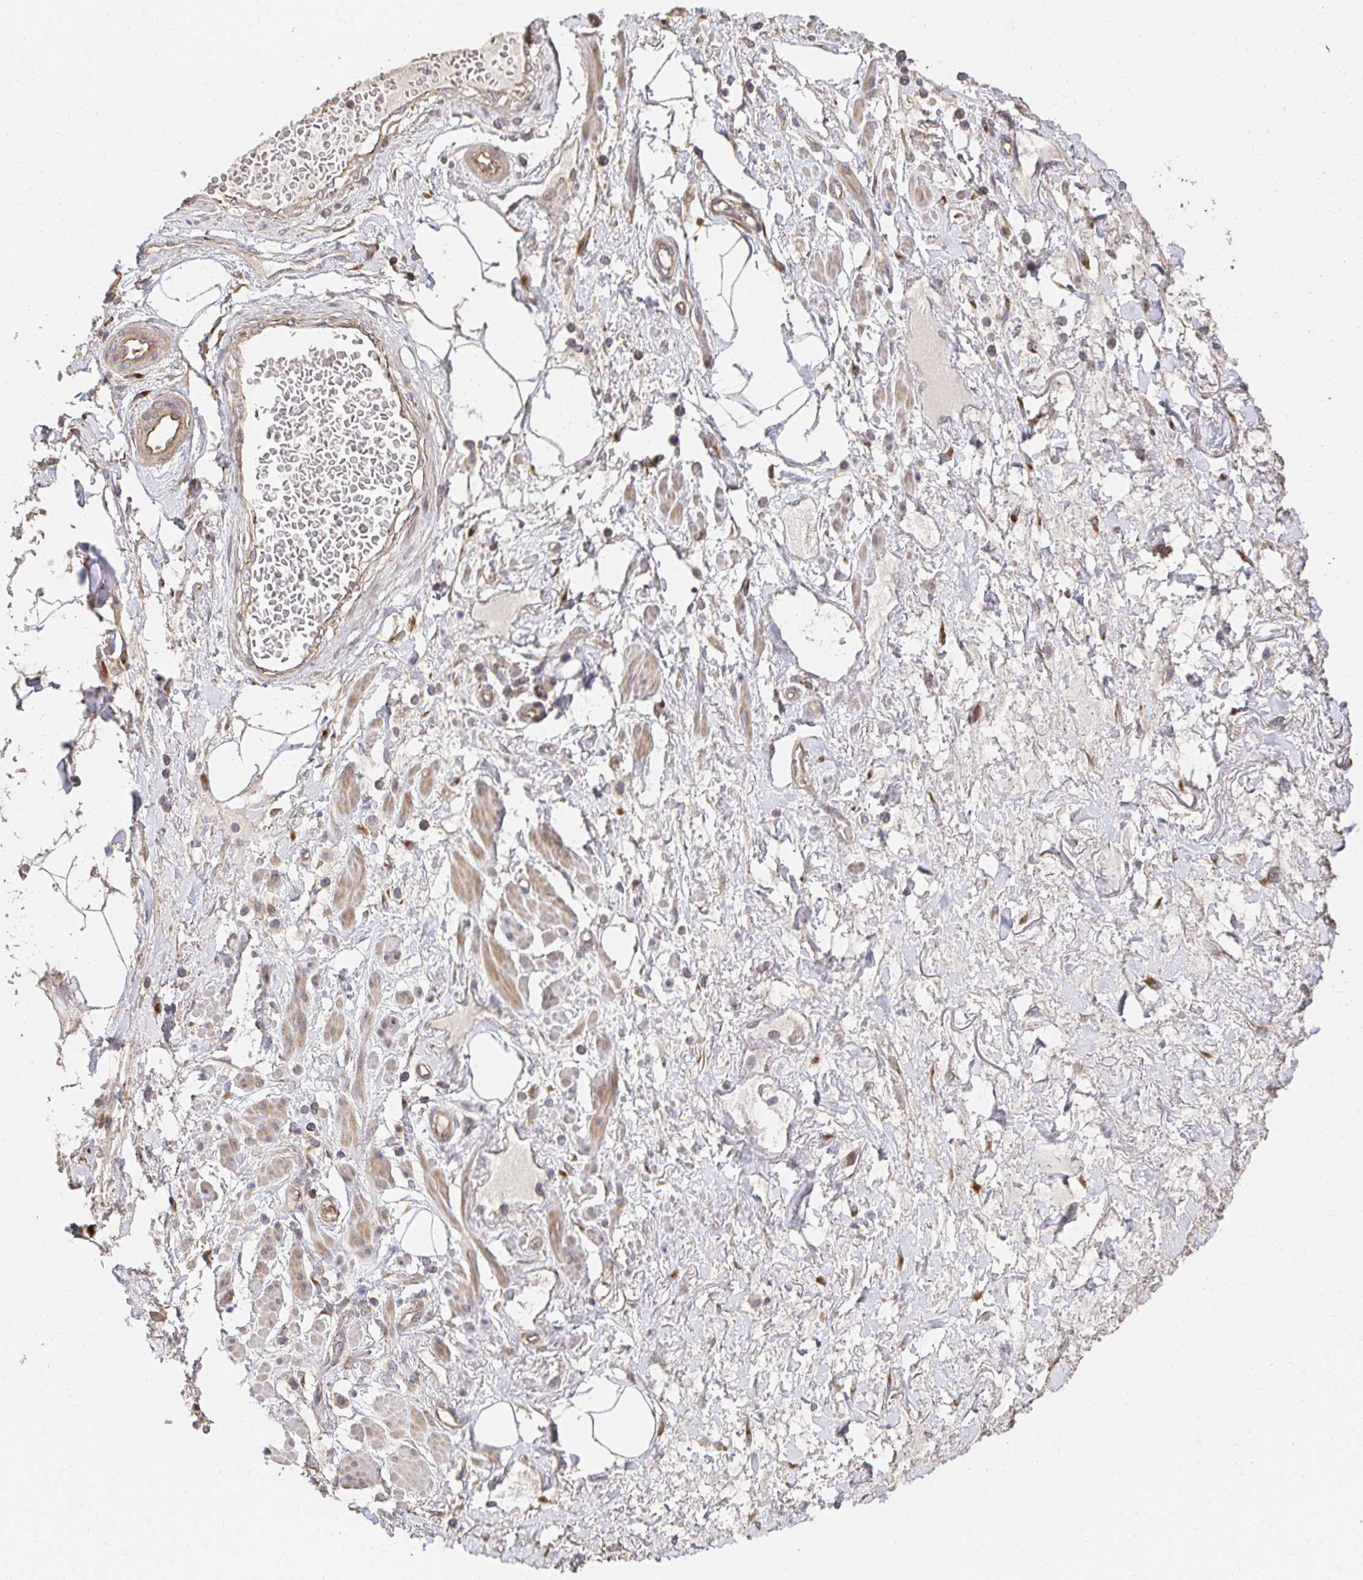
{"staining": {"intensity": "negative", "quantity": "none", "location": "none"}, "tissue": "adipose tissue", "cell_type": "Adipocytes", "image_type": "normal", "snomed": [{"axis": "morphology", "description": "Normal tissue, NOS"}, {"axis": "topography", "description": "Vagina"}, {"axis": "topography", "description": "Peripheral nerve tissue"}], "caption": "IHC image of normal adipose tissue: adipose tissue stained with DAB (3,3'-diaminobenzidine) exhibits no significant protein expression in adipocytes.", "gene": "APBB1", "patient": {"sex": "female", "age": 71}}